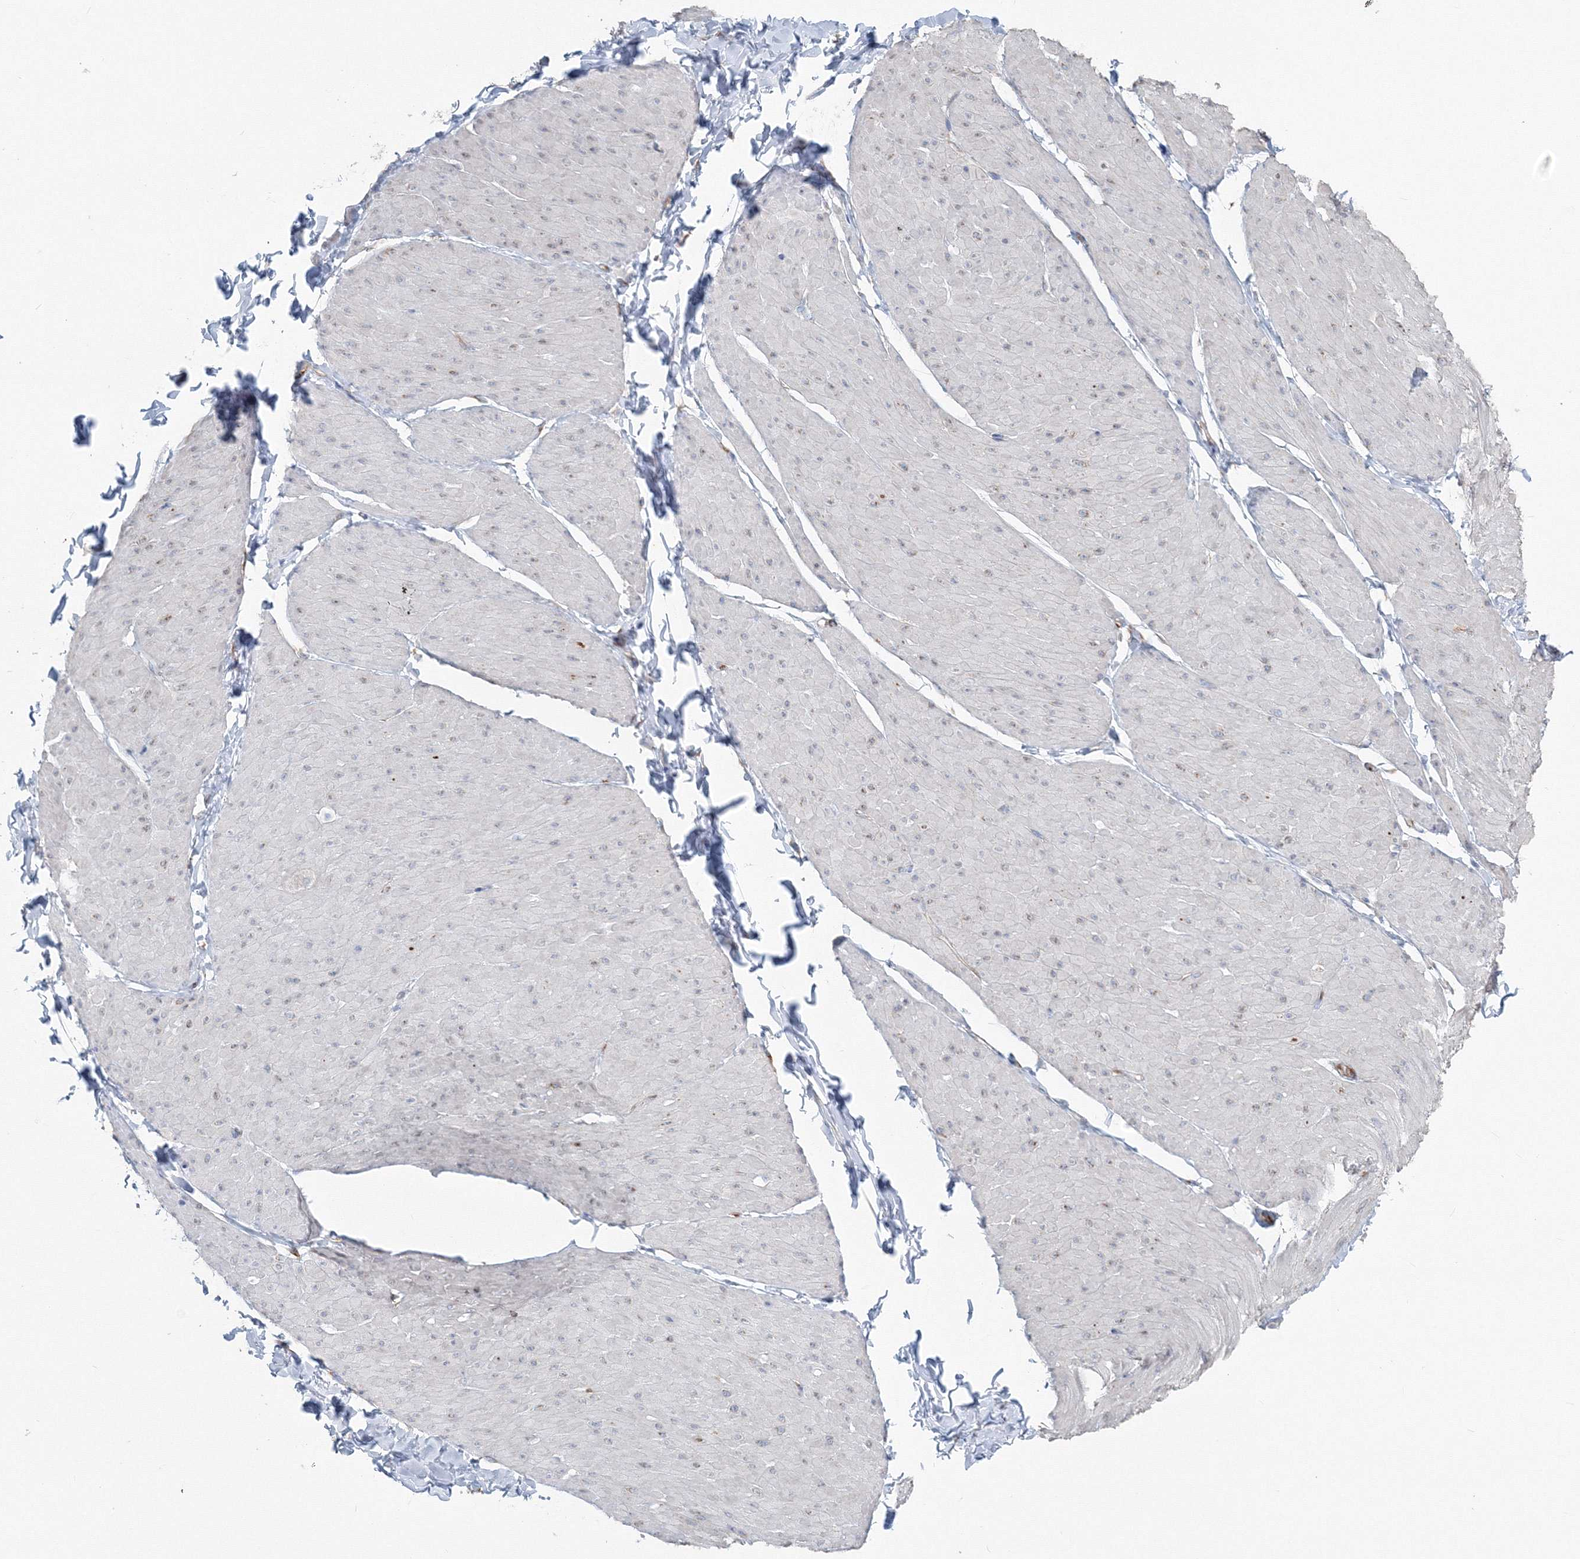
{"staining": {"intensity": "negative", "quantity": "none", "location": "none"}, "tissue": "smooth muscle", "cell_type": "Smooth muscle cells", "image_type": "normal", "snomed": [{"axis": "morphology", "description": "Urothelial carcinoma, High grade"}, {"axis": "topography", "description": "Urinary bladder"}], "caption": "A high-resolution image shows IHC staining of benign smooth muscle, which demonstrates no significant positivity in smooth muscle cells.", "gene": "ENSG00000285283", "patient": {"sex": "male", "age": 46}}